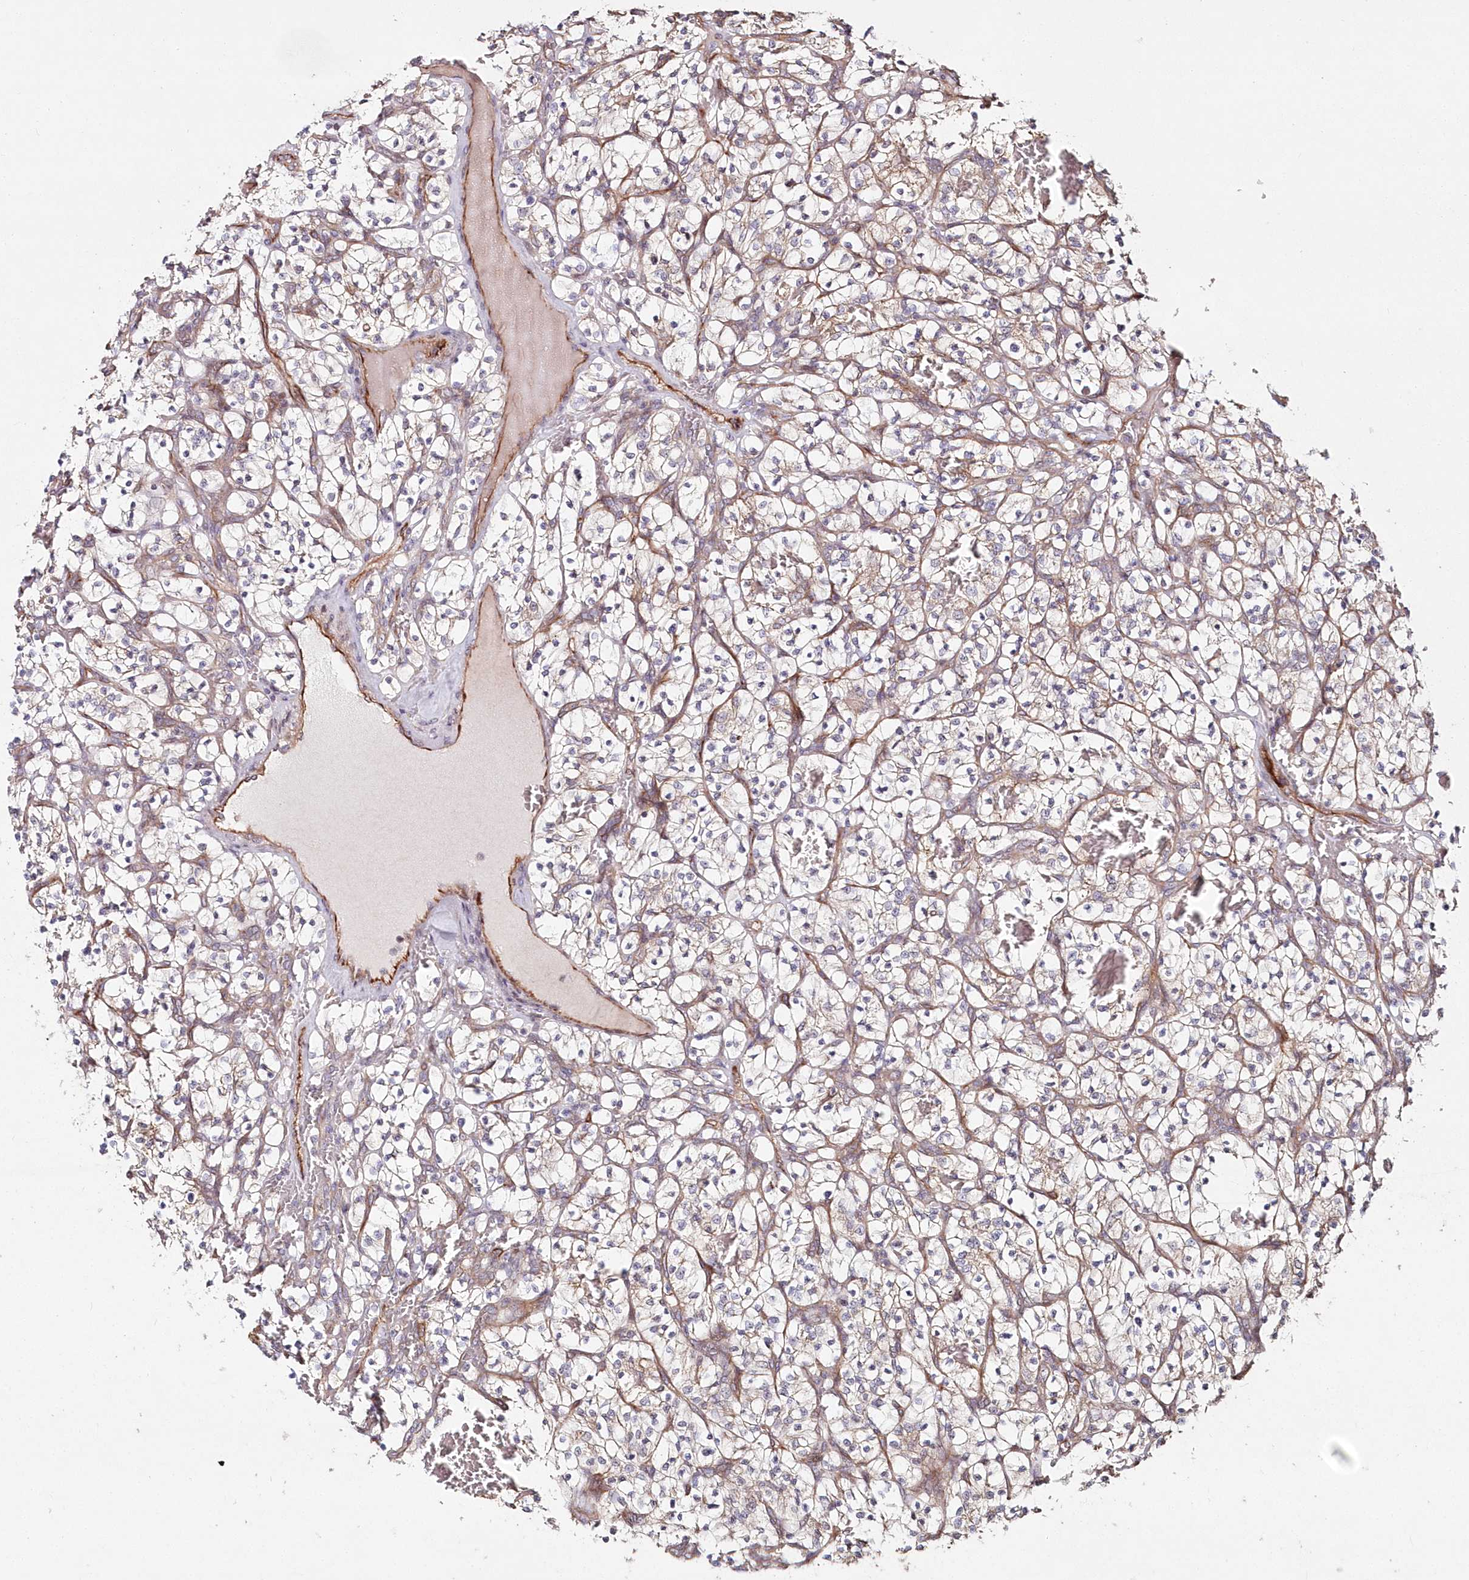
{"staining": {"intensity": "weak", "quantity": "<25%", "location": "cytoplasmic/membranous"}, "tissue": "renal cancer", "cell_type": "Tumor cells", "image_type": "cancer", "snomed": [{"axis": "morphology", "description": "Adenocarcinoma, NOS"}, {"axis": "topography", "description": "Kidney"}], "caption": "Image shows no significant protein positivity in tumor cells of renal cancer.", "gene": "HYCC2", "patient": {"sex": "female", "age": 57}}